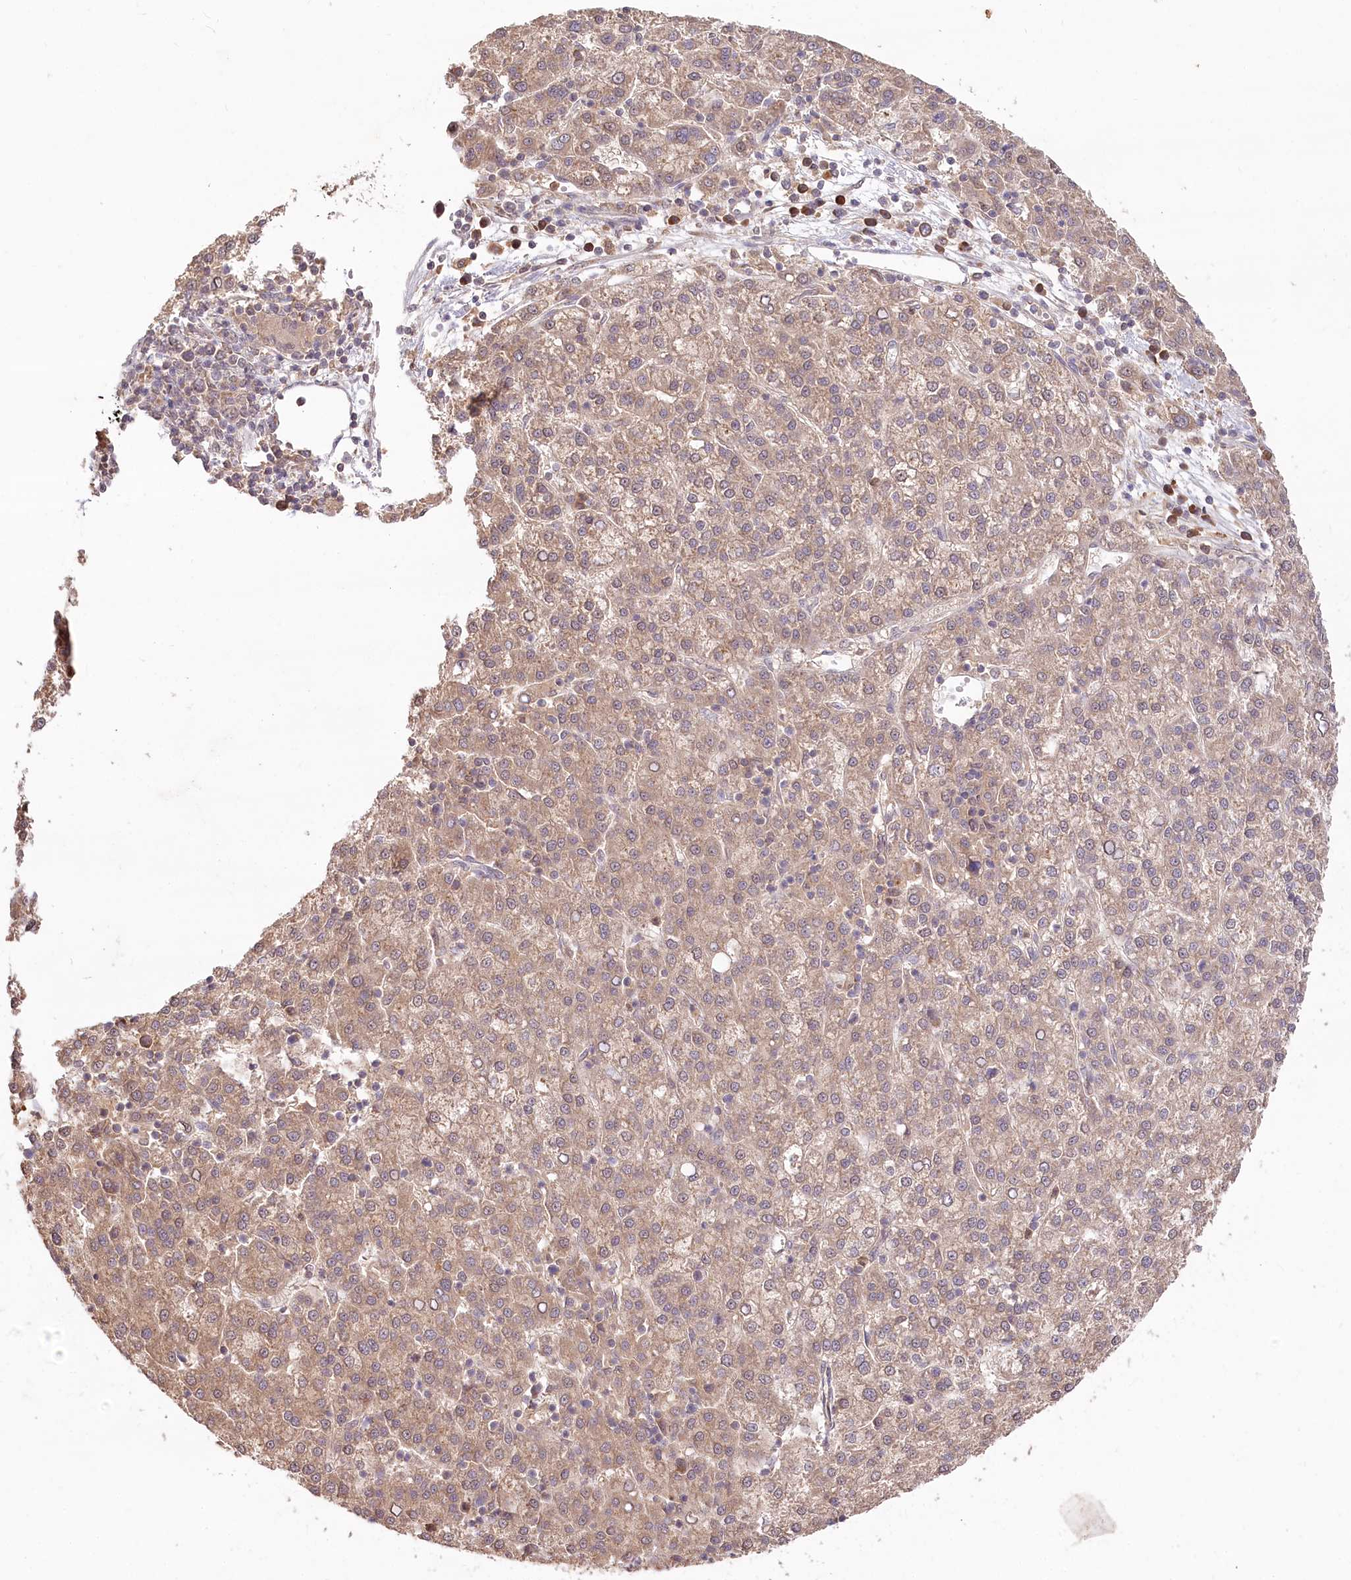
{"staining": {"intensity": "weak", "quantity": ">75%", "location": "cytoplasmic/membranous"}, "tissue": "liver cancer", "cell_type": "Tumor cells", "image_type": "cancer", "snomed": [{"axis": "morphology", "description": "Carcinoma, Hepatocellular, NOS"}, {"axis": "topography", "description": "Liver"}], "caption": "Immunohistochemical staining of human liver hepatocellular carcinoma demonstrates weak cytoplasmic/membranous protein expression in approximately >75% of tumor cells.", "gene": "IRAK1BP1", "patient": {"sex": "female", "age": 58}}